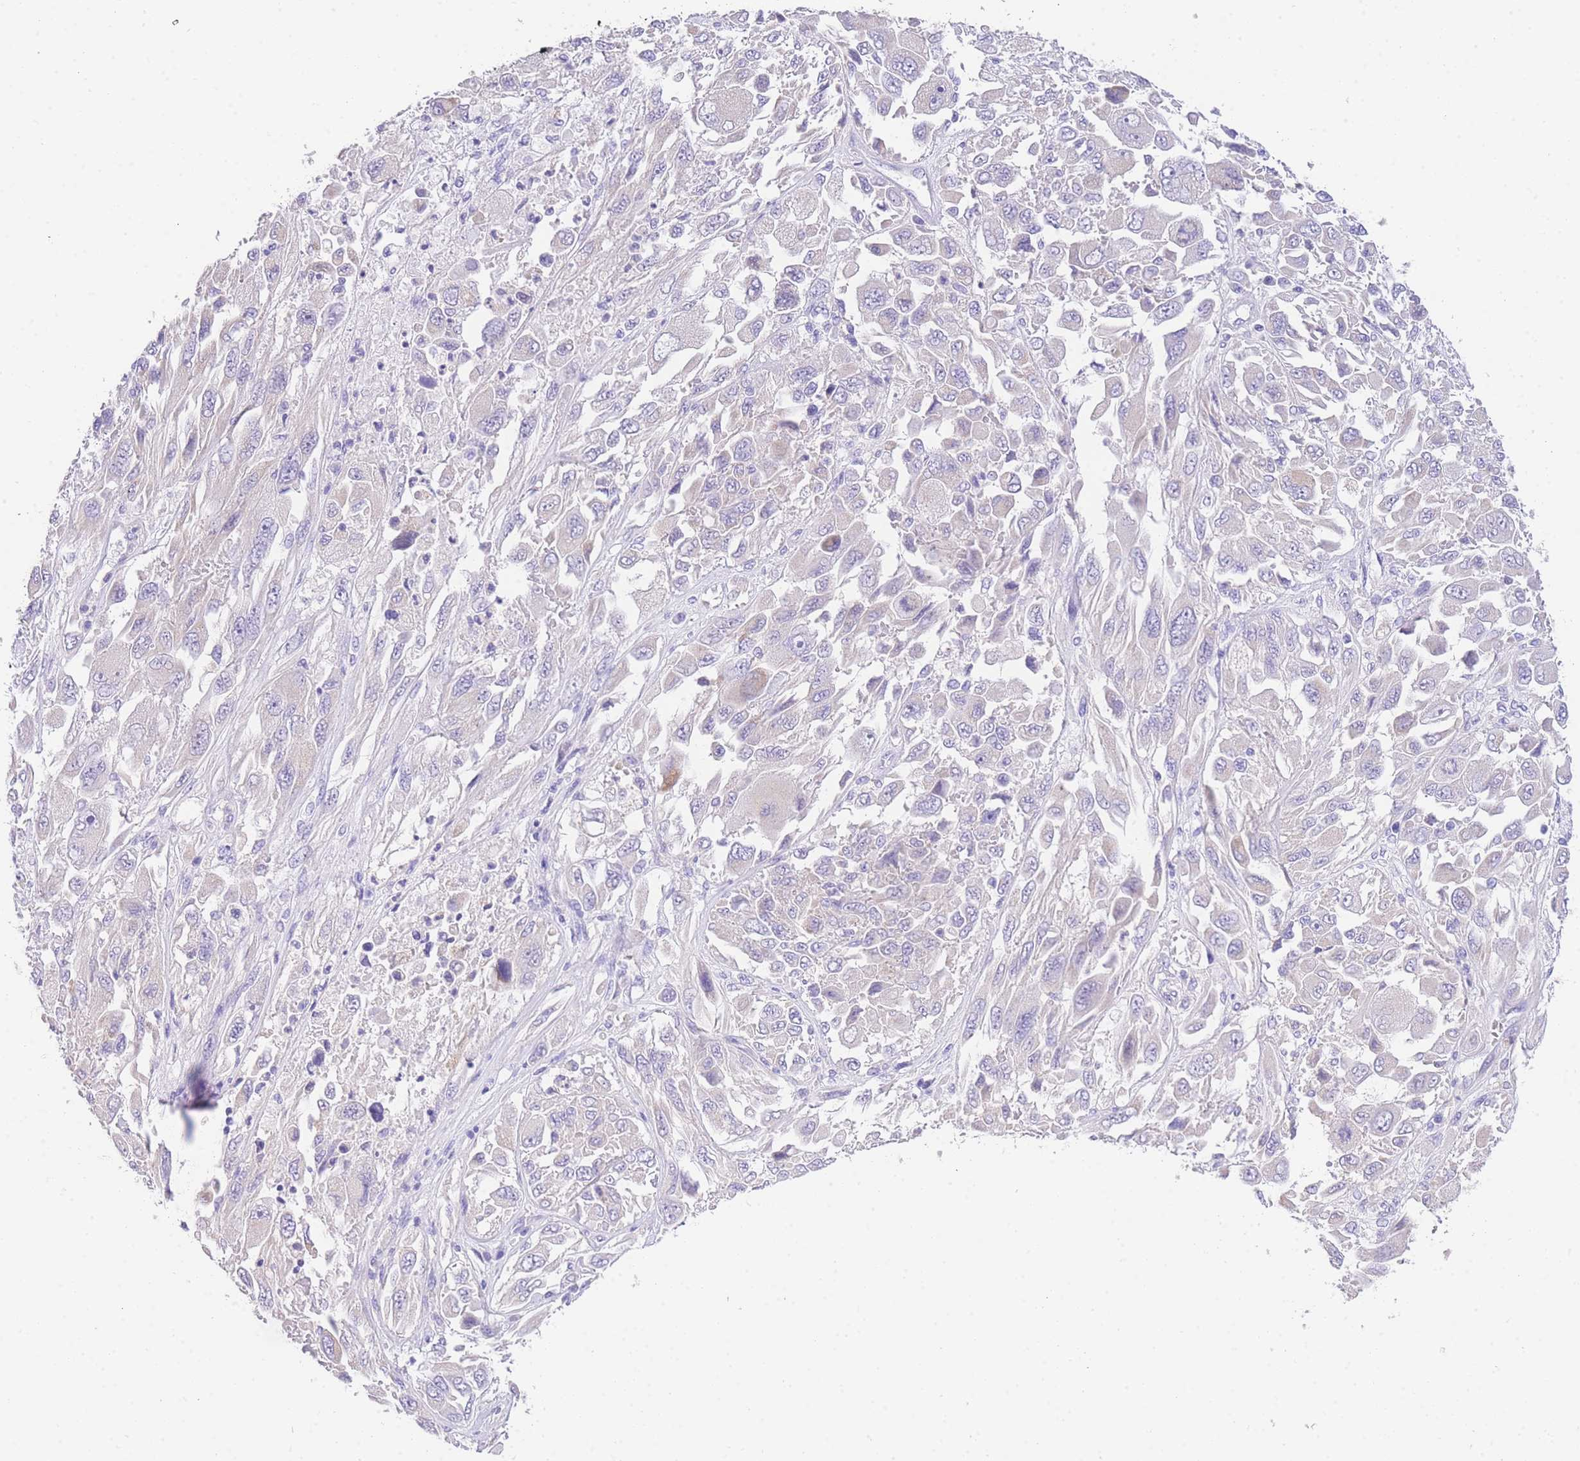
{"staining": {"intensity": "negative", "quantity": "none", "location": "none"}, "tissue": "melanoma", "cell_type": "Tumor cells", "image_type": "cancer", "snomed": [{"axis": "morphology", "description": "Malignant melanoma, NOS"}, {"axis": "topography", "description": "Skin"}], "caption": "Immunohistochemical staining of melanoma demonstrates no significant positivity in tumor cells.", "gene": "EPN2", "patient": {"sex": "female", "age": 91}}